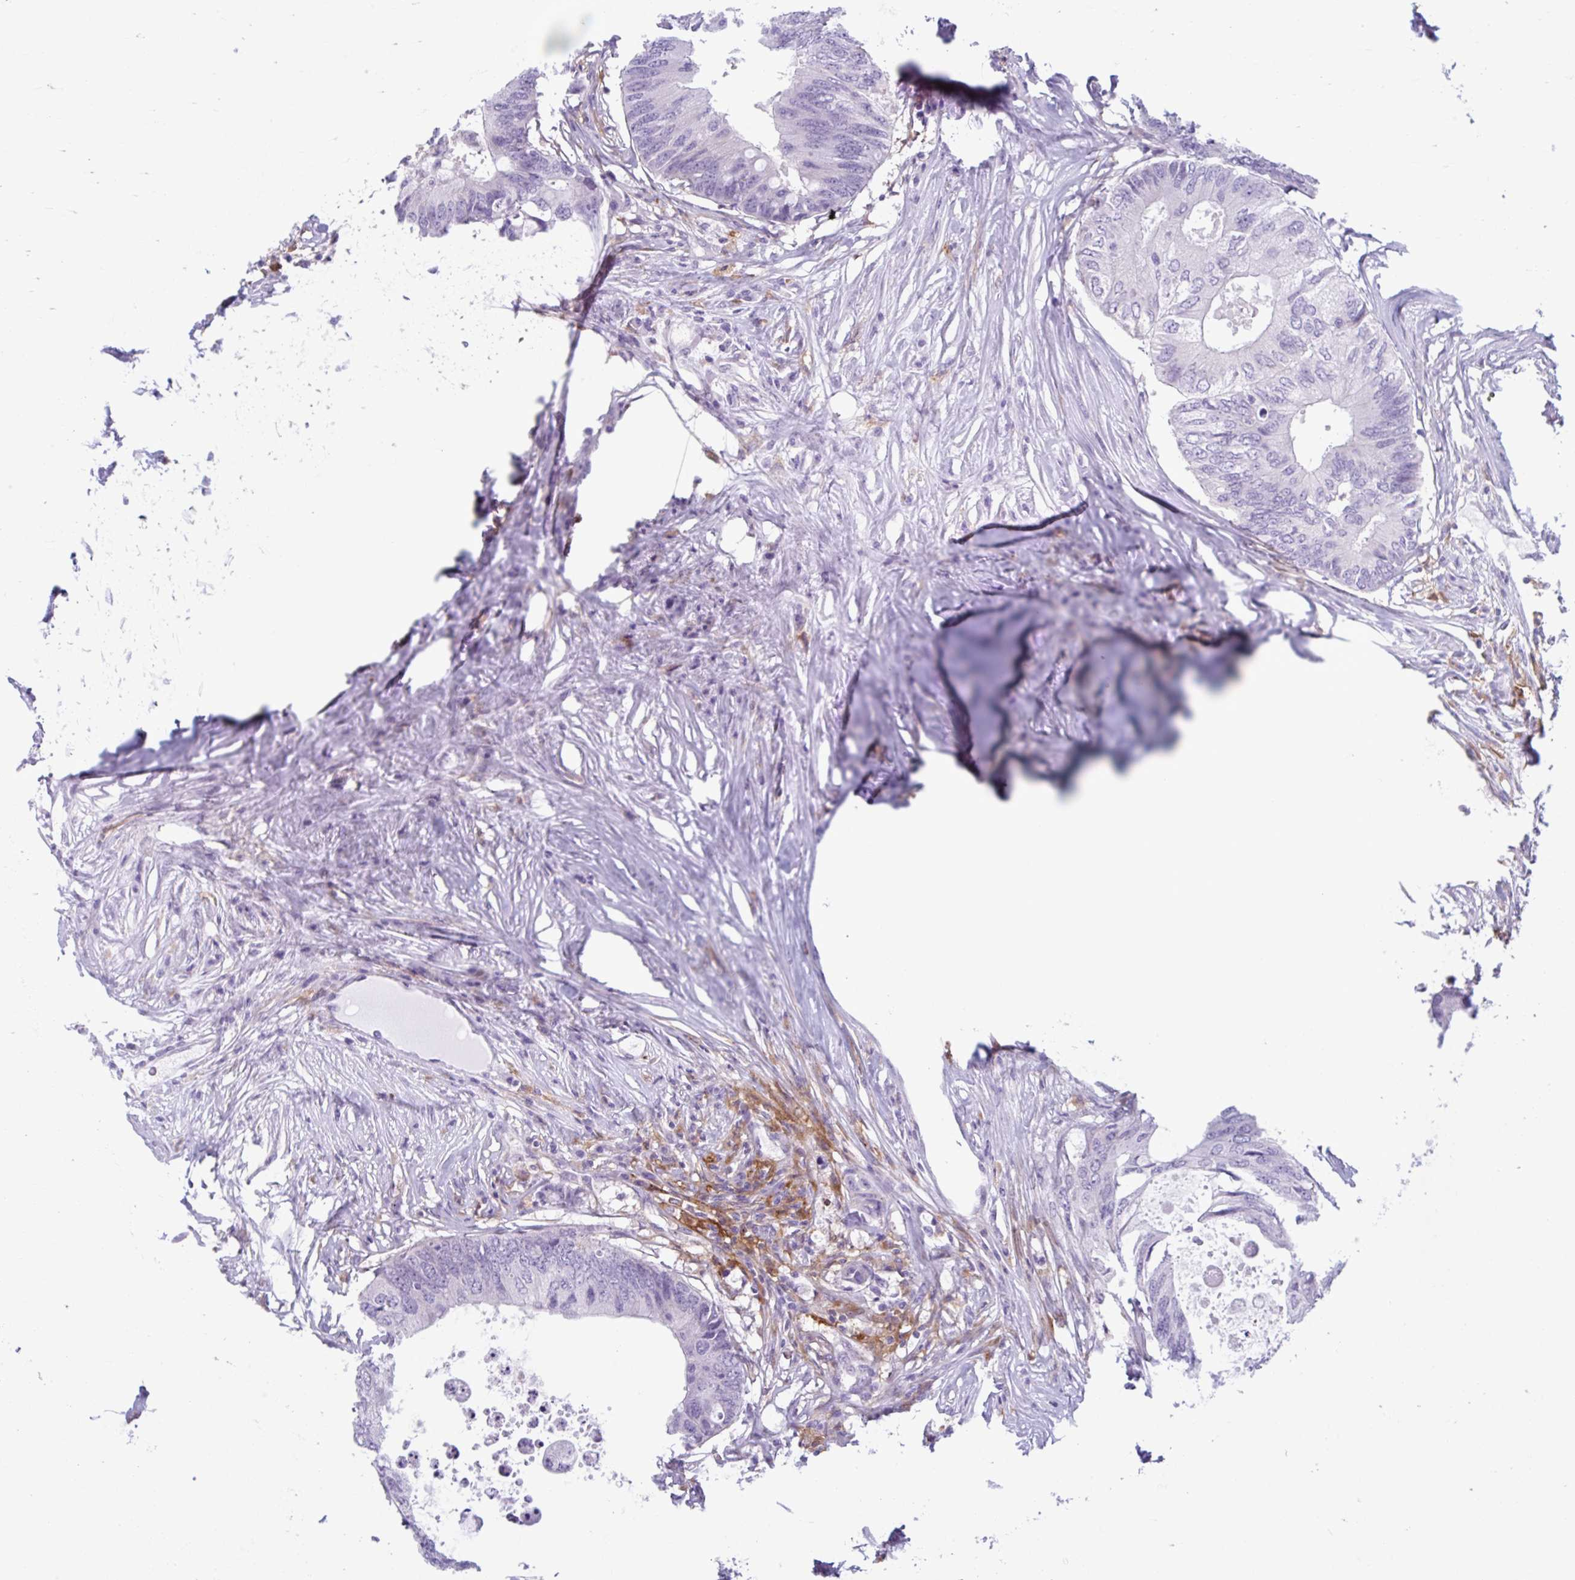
{"staining": {"intensity": "negative", "quantity": "none", "location": "none"}, "tissue": "colorectal cancer", "cell_type": "Tumor cells", "image_type": "cancer", "snomed": [{"axis": "morphology", "description": "Adenocarcinoma, NOS"}, {"axis": "topography", "description": "Colon"}], "caption": "Tumor cells are negative for brown protein staining in adenocarcinoma (colorectal).", "gene": "CEP120", "patient": {"sex": "male", "age": 71}}